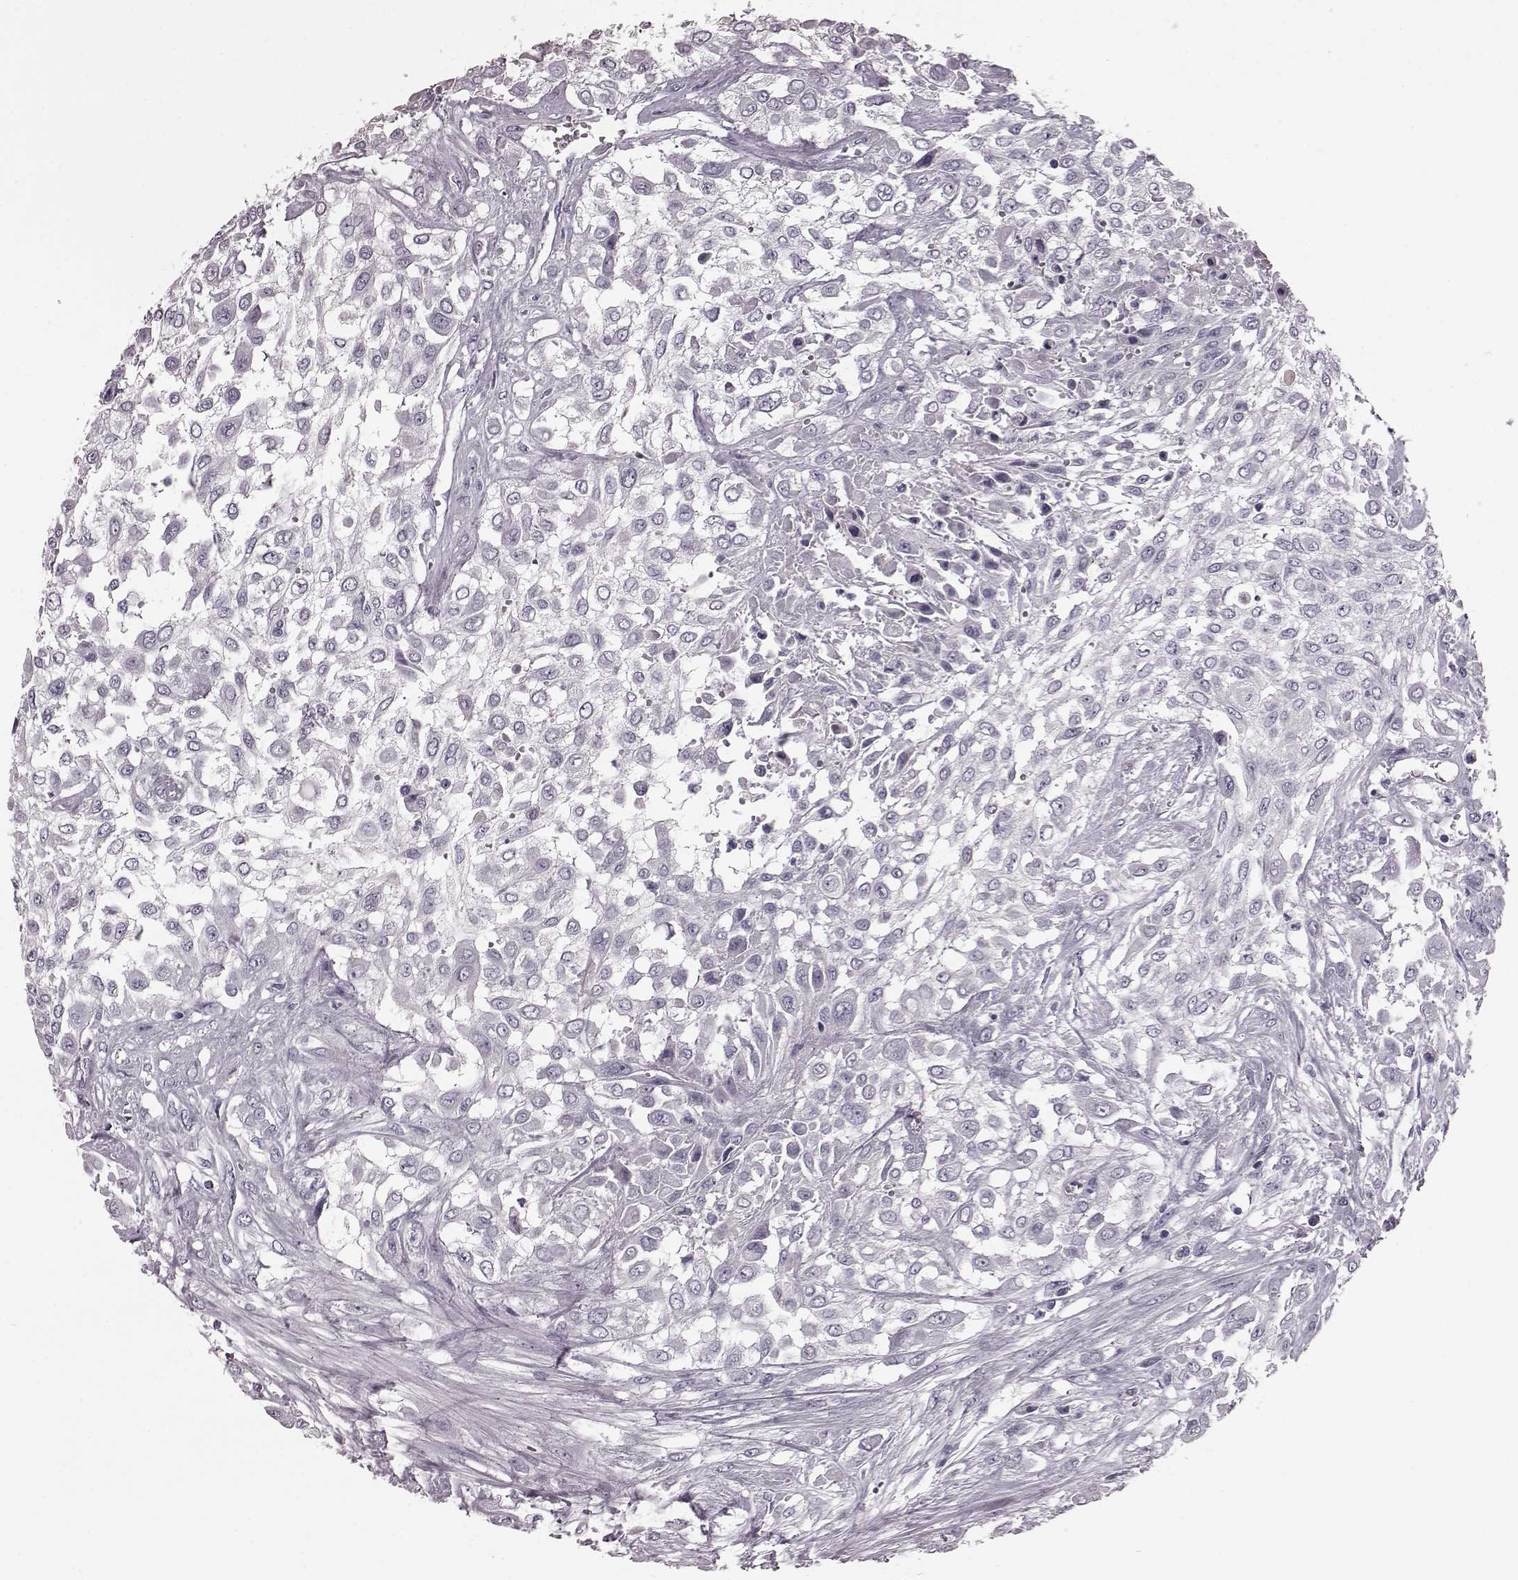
{"staining": {"intensity": "negative", "quantity": "none", "location": "none"}, "tissue": "urothelial cancer", "cell_type": "Tumor cells", "image_type": "cancer", "snomed": [{"axis": "morphology", "description": "Urothelial carcinoma, High grade"}, {"axis": "topography", "description": "Urinary bladder"}], "caption": "An immunohistochemistry photomicrograph of urothelial cancer is shown. There is no staining in tumor cells of urothelial cancer. (DAB immunohistochemistry (IHC) with hematoxylin counter stain).", "gene": "CST7", "patient": {"sex": "male", "age": 57}}